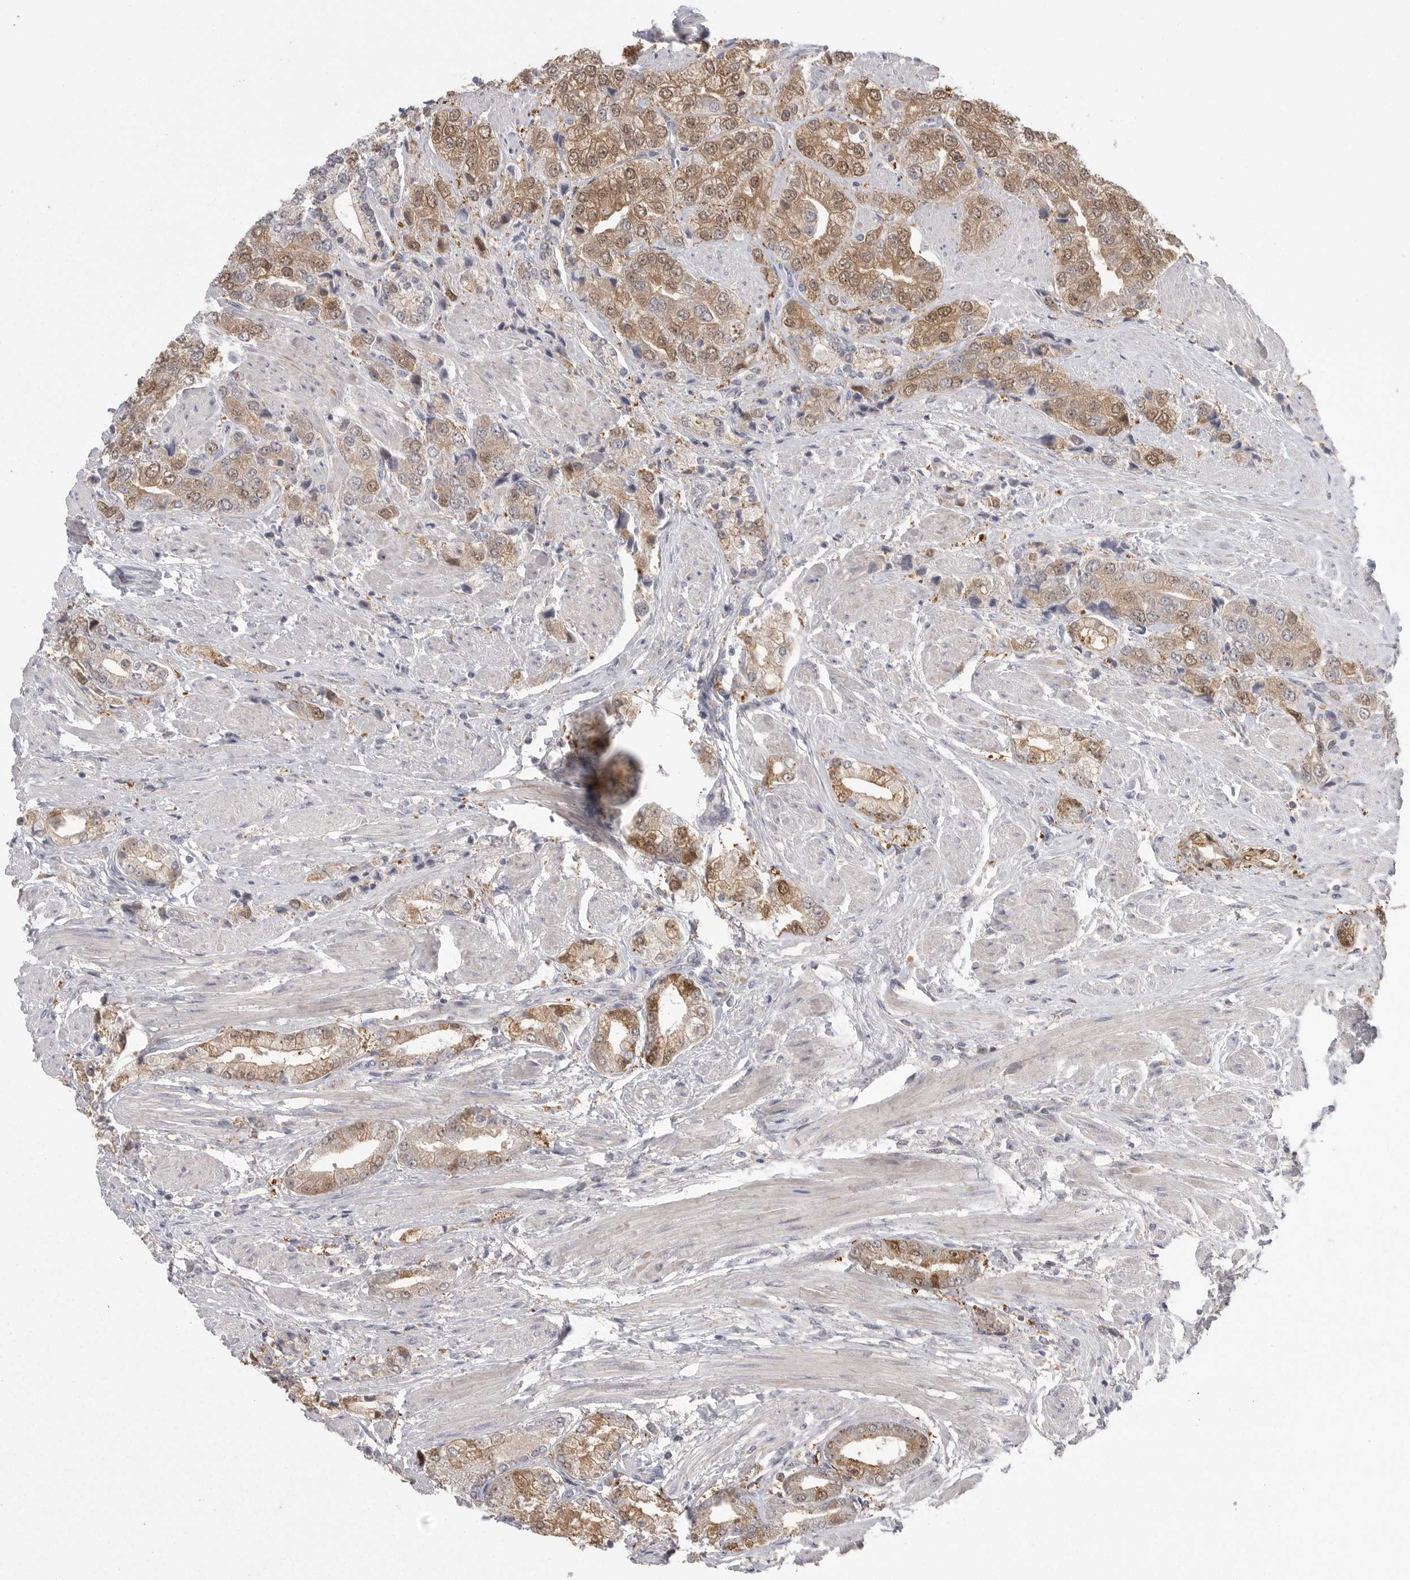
{"staining": {"intensity": "moderate", "quantity": ">75%", "location": "cytoplasmic/membranous,nuclear"}, "tissue": "prostate cancer", "cell_type": "Tumor cells", "image_type": "cancer", "snomed": [{"axis": "morphology", "description": "Adenocarcinoma, High grade"}, {"axis": "topography", "description": "Prostate"}], "caption": "DAB (3,3'-diaminobenzidine) immunohistochemical staining of human adenocarcinoma (high-grade) (prostate) shows moderate cytoplasmic/membranous and nuclear protein staining in about >75% of tumor cells.", "gene": "KYAT3", "patient": {"sex": "male", "age": 50}}